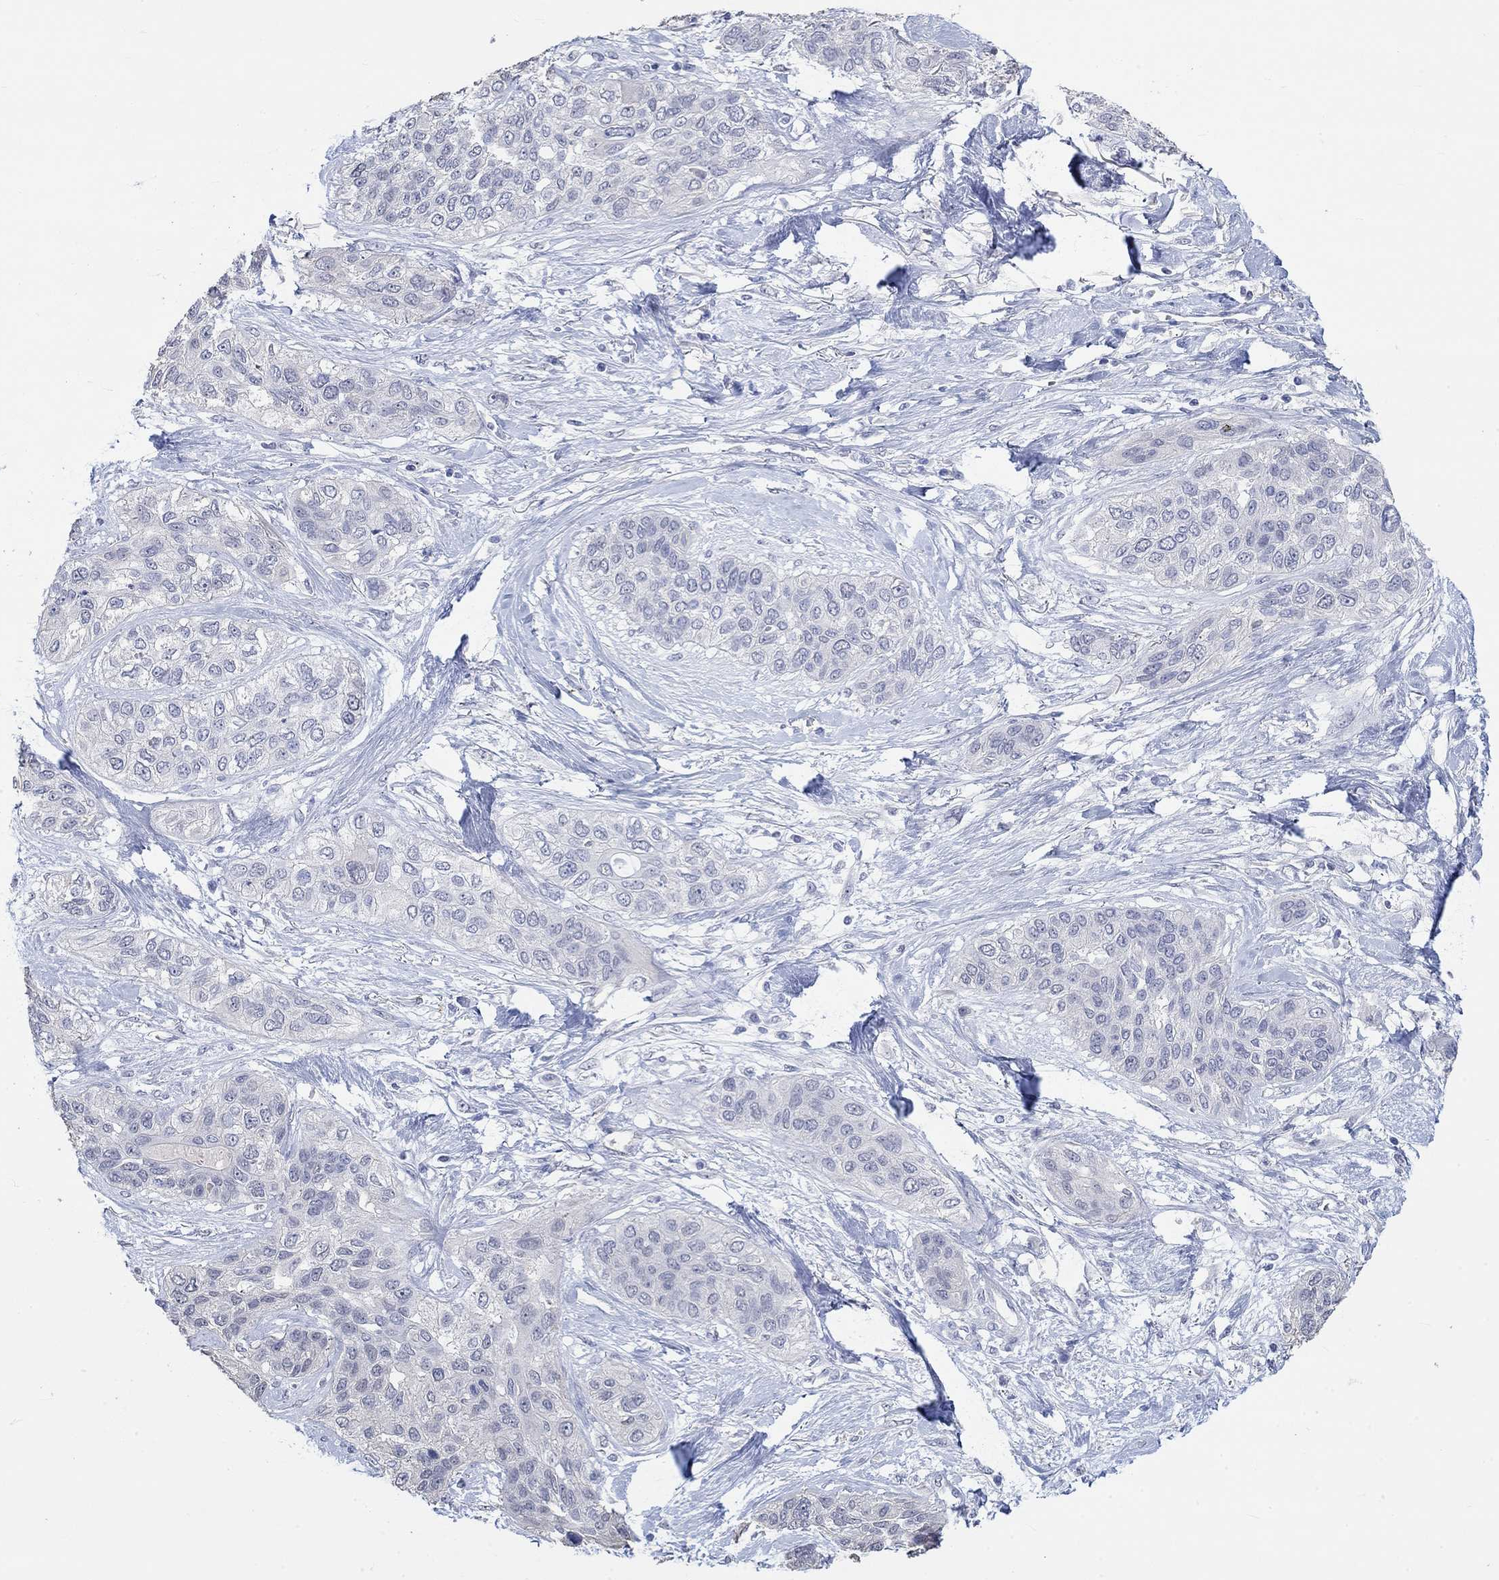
{"staining": {"intensity": "negative", "quantity": "none", "location": "none"}, "tissue": "lung cancer", "cell_type": "Tumor cells", "image_type": "cancer", "snomed": [{"axis": "morphology", "description": "Squamous cell carcinoma, NOS"}, {"axis": "topography", "description": "Lung"}], "caption": "Immunohistochemistry image of neoplastic tissue: human lung squamous cell carcinoma stained with DAB displays no significant protein staining in tumor cells. Nuclei are stained in blue.", "gene": "PNMA5", "patient": {"sex": "female", "age": 70}}